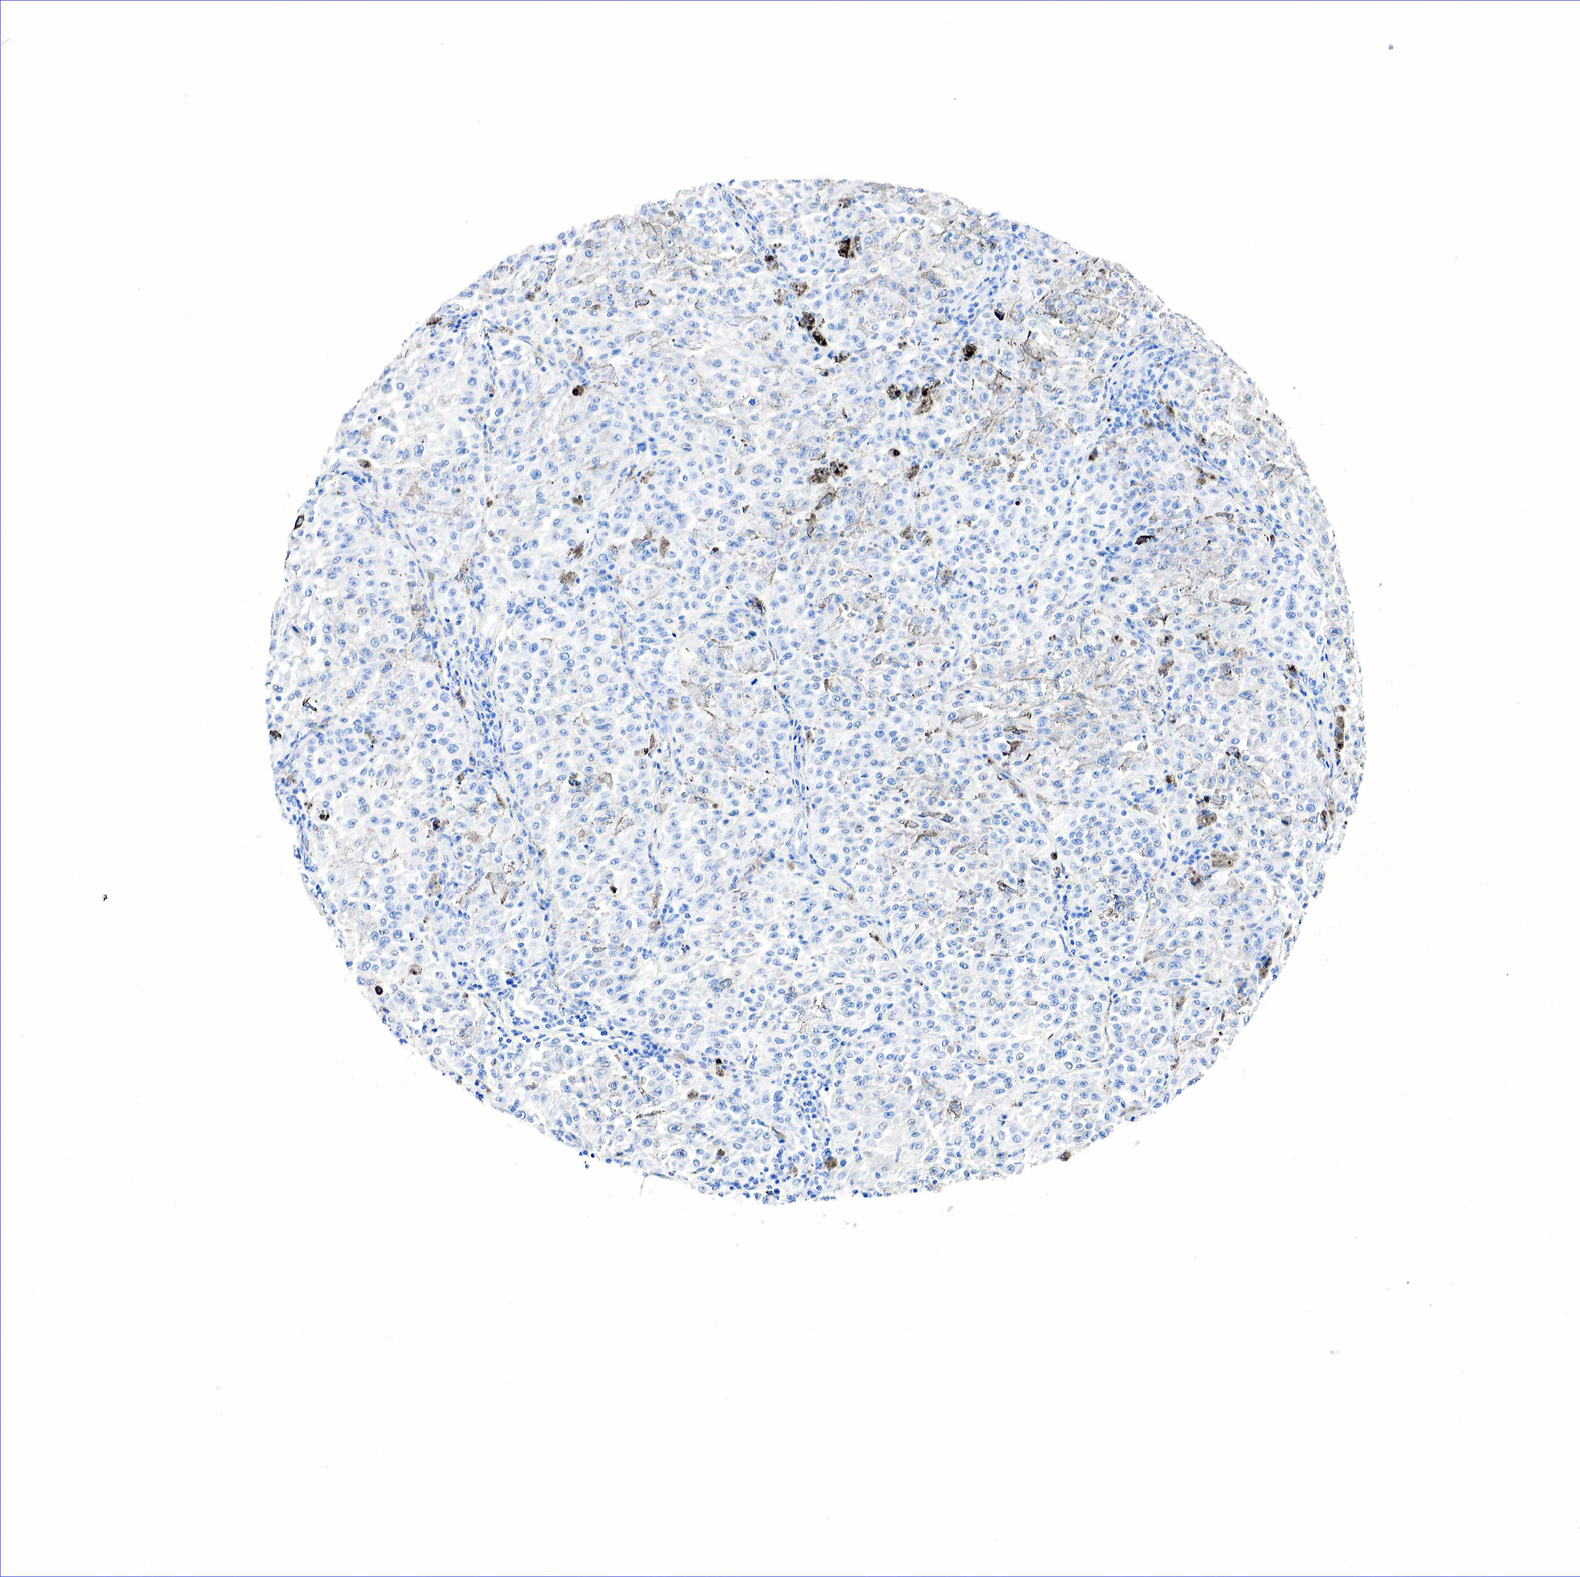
{"staining": {"intensity": "negative", "quantity": "none", "location": "none"}, "tissue": "melanoma", "cell_type": "Tumor cells", "image_type": "cancer", "snomed": [{"axis": "morphology", "description": "Malignant melanoma, NOS"}, {"axis": "topography", "description": "Skin"}], "caption": "Tumor cells show no significant positivity in malignant melanoma.", "gene": "NKX2-1", "patient": {"sex": "female", "age": 64}}